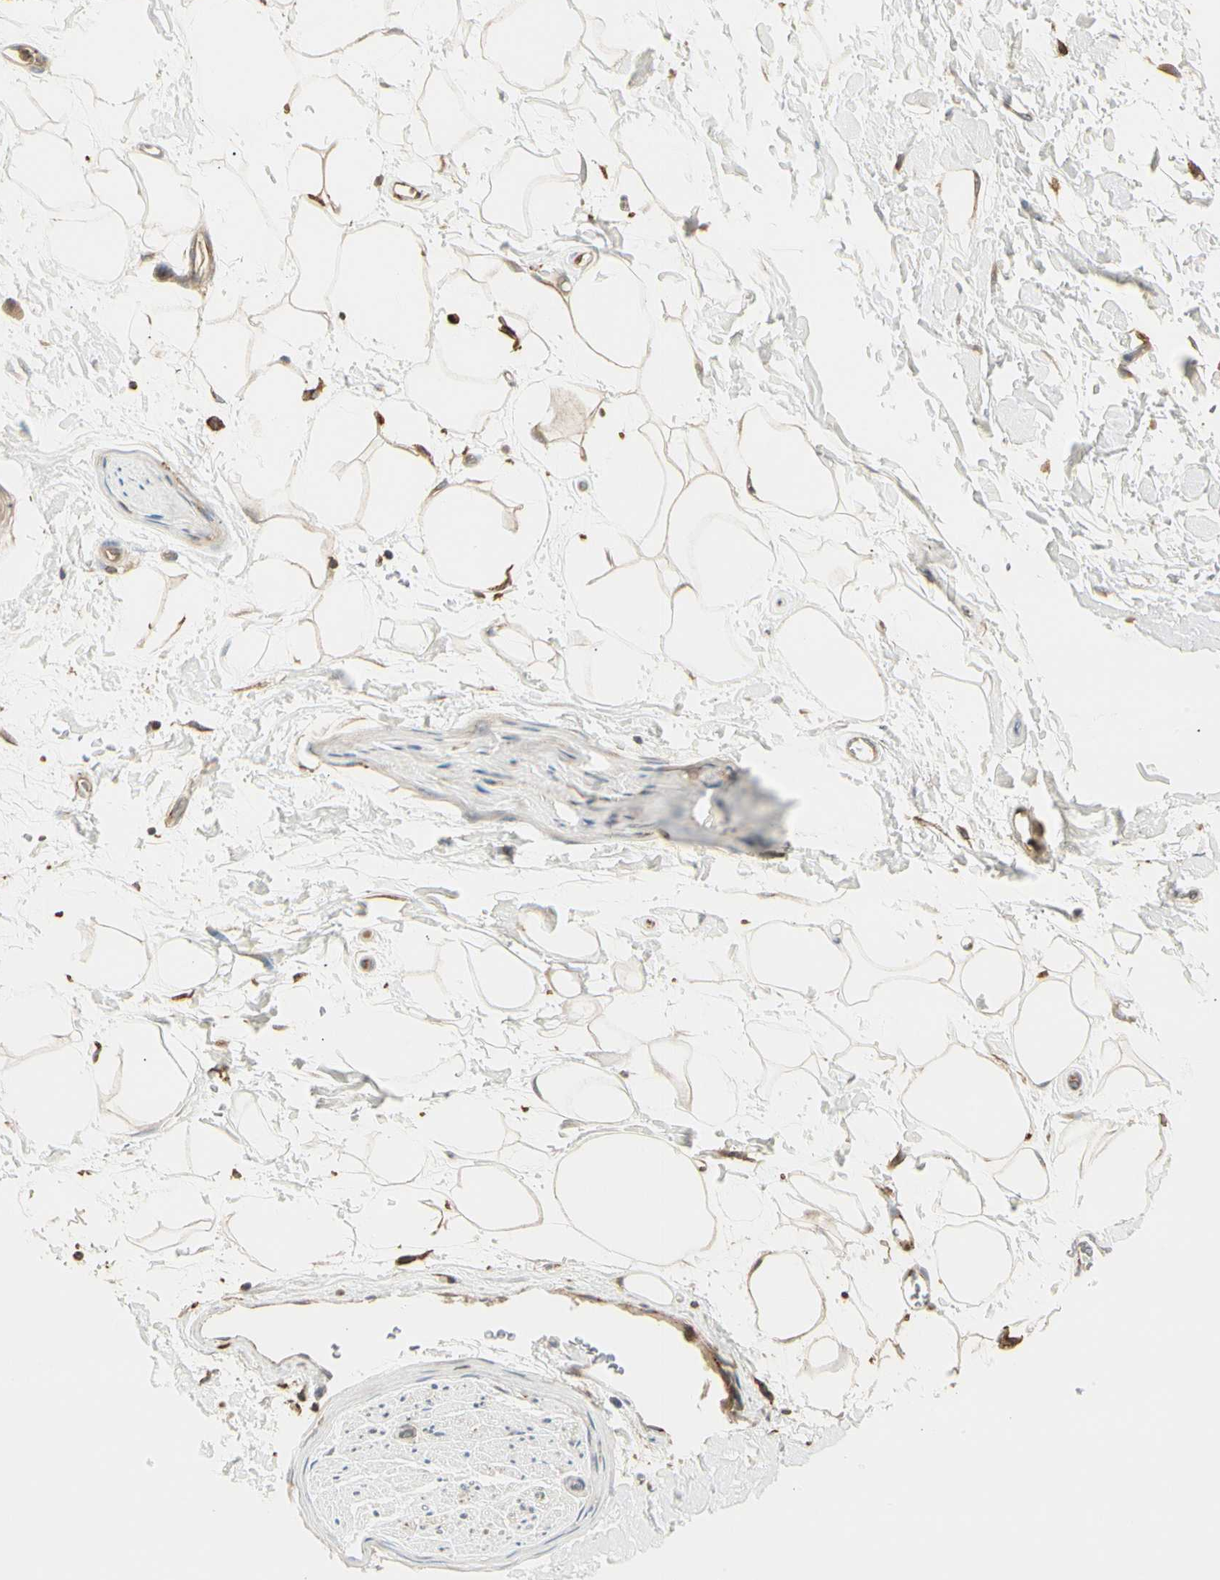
{"staining": {"intensity": "moderate", "quantity": ">75%", "location": "cytoplasmic/membranous"}, "tissue": "adipose tissue", "cell_type": "Adipocytes", "image_type": "normal", "snomed": [{"axis": "morphology", "description": "Normal tissue, NOS"}, {"axis": "topography", "description": "Soft tissue"}], "caption": "The micrograph shows staining of benign adipose tissue, revealing moderate cytoplasmic/membranous protein staining (brown color) within adipocytes.", "gene": "AGFG1", "patient": {"sex": "male", "age": 72}}